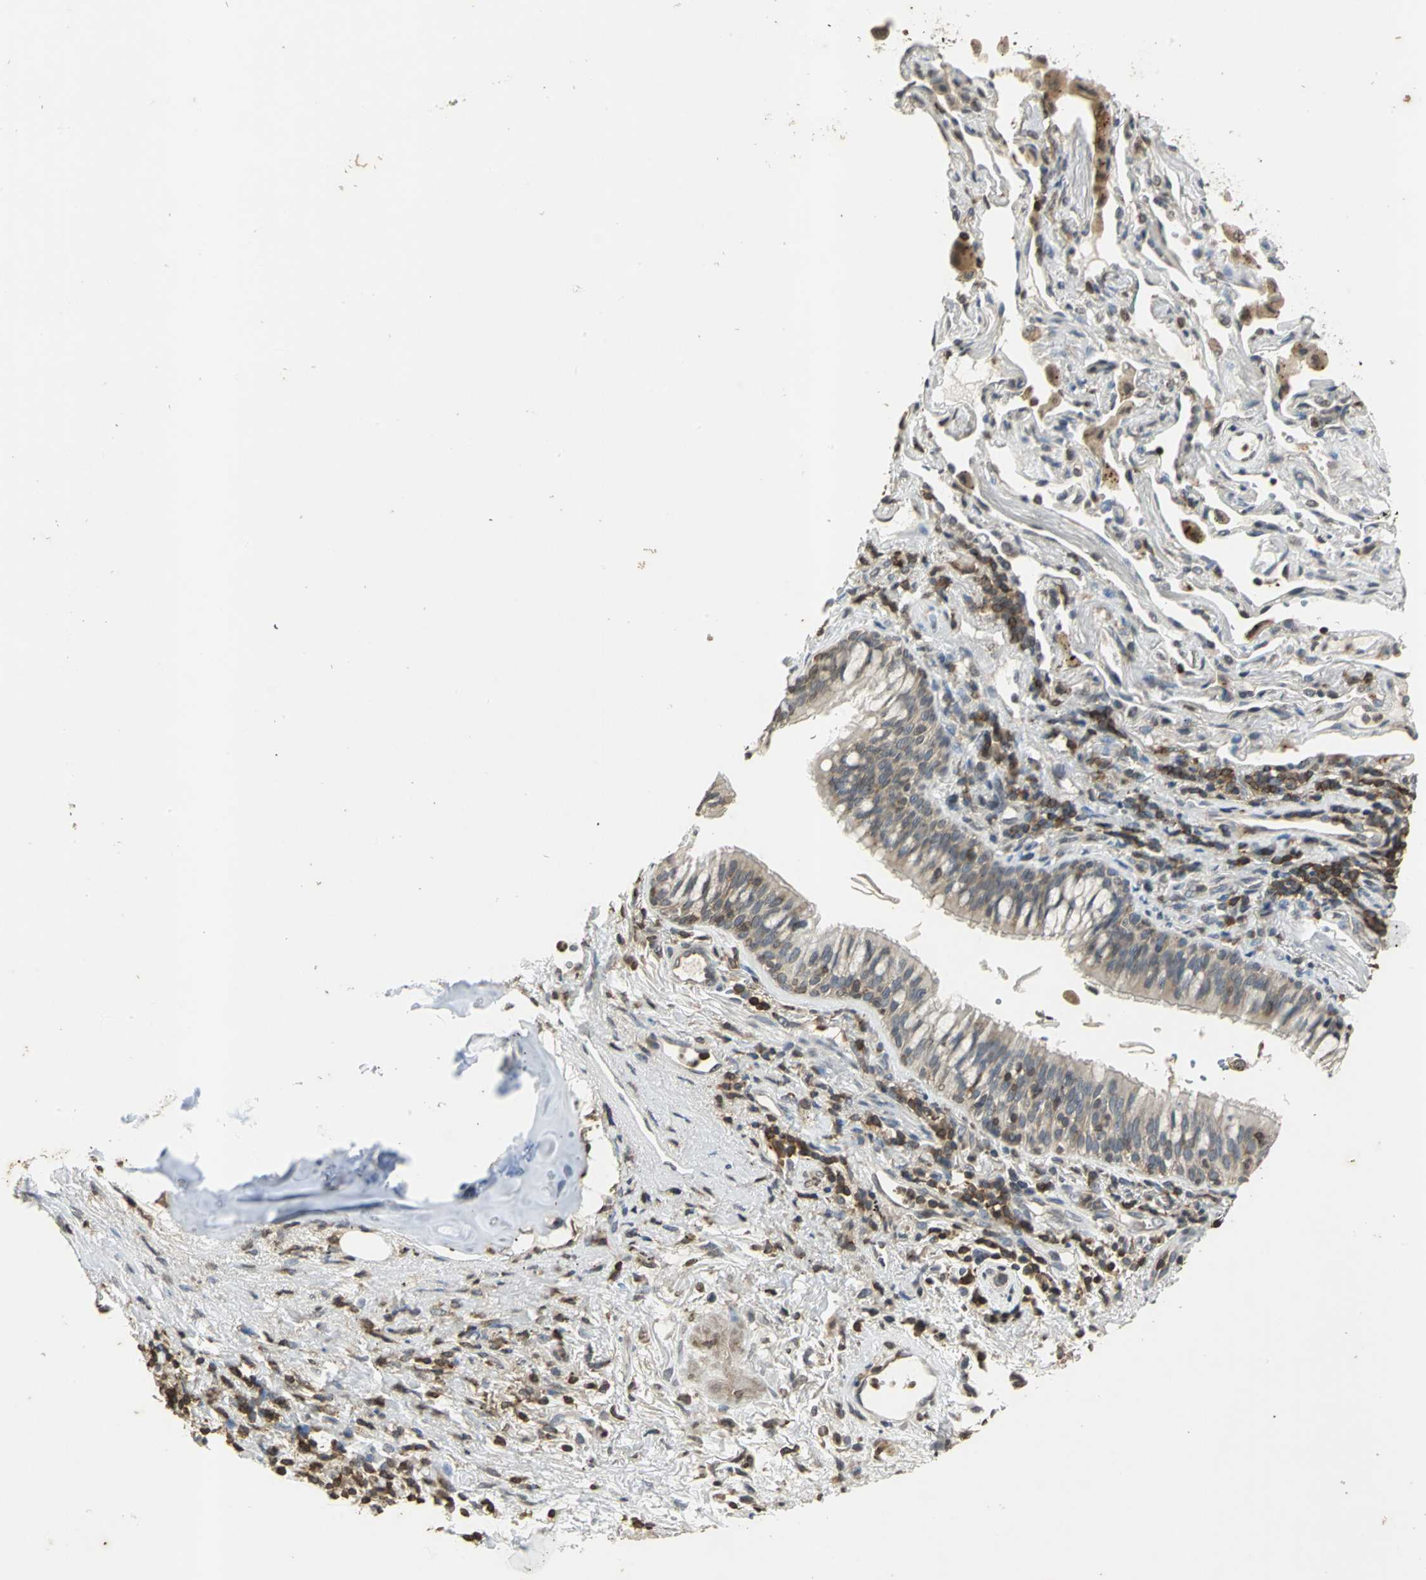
{"staining": {"intensity": "weak", "quantity": "25%-75%", "location": "cytoplasmic/membranous"}, "tissue": "lung cancer", "cell_type": "Tumor cells", "image_type": "cancer", "snomed": [{"axis": "morphology", "description": "Squamous cell carcinoma, NOS"}, {"axis": "topography", "description": "Lung"}], "caption": "About 25%-75% of tumor cells in human lung cancer (squamous cell carcinoma) show weak cytoplasmic/membranous protein expression as visualized by brown immunohistochemical staining.", "gene": "IL16", "patient": {"sex": "female", "age": 67}}